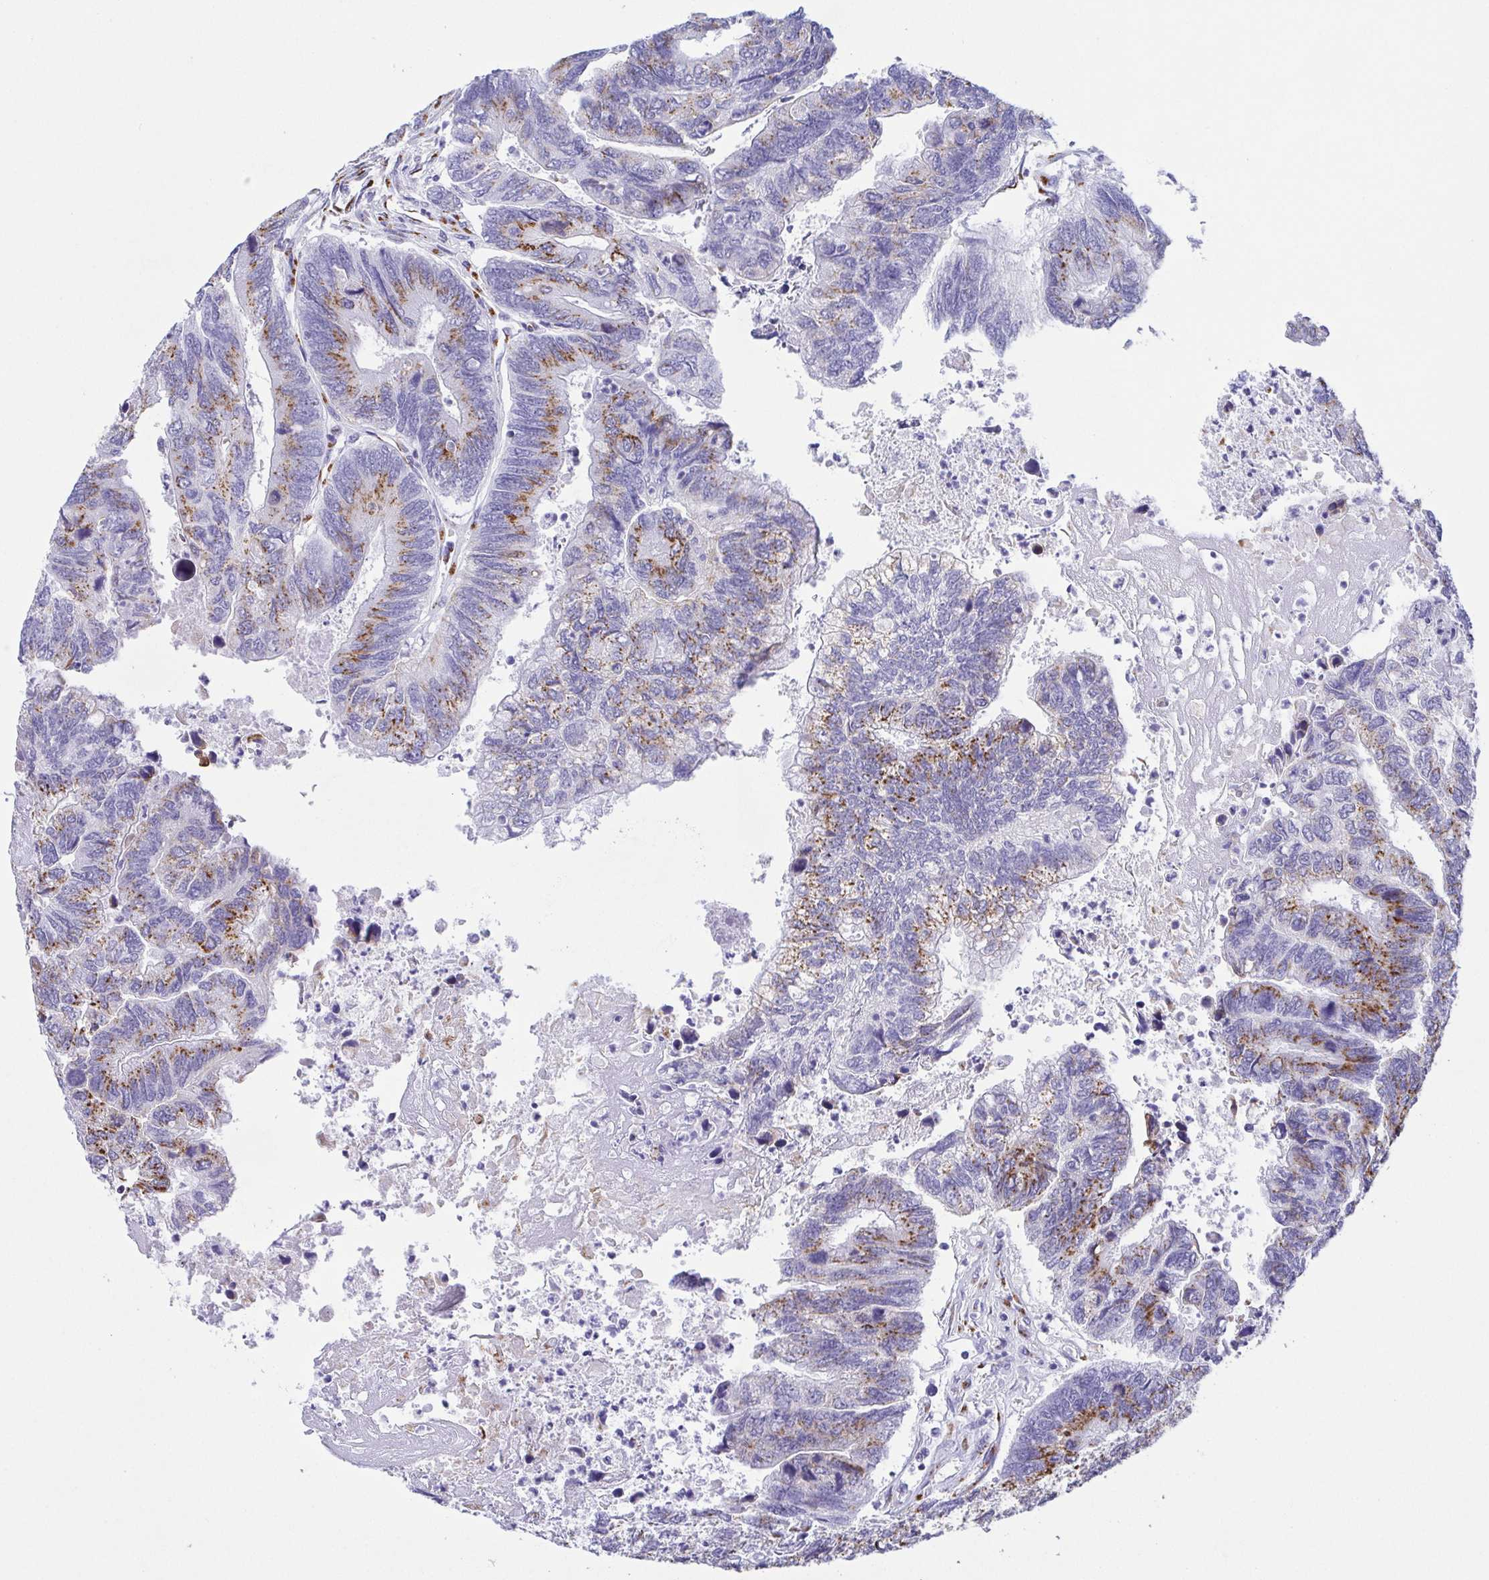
{"staining": {"intensity": "strong", "quantity": ">75%", "location": "cytoplasmic/membranous"}, "tissue": "colorectal cancer", "cell_type": "Tumor cells", "image_type": "cancer", "snomed": [{"axis": "morphology", "description": "Adenocarcinoma, NOS"}, {"axis": "topography", "description": "Colon"}], "caption": "Protein expression analysis of human colorectal cancer reveals strong cytoplasmic/membranous positivity in about >75% of tumor cells.", "gene": "SULT1B1", "patient": {"sex": "female", "age": 67}}